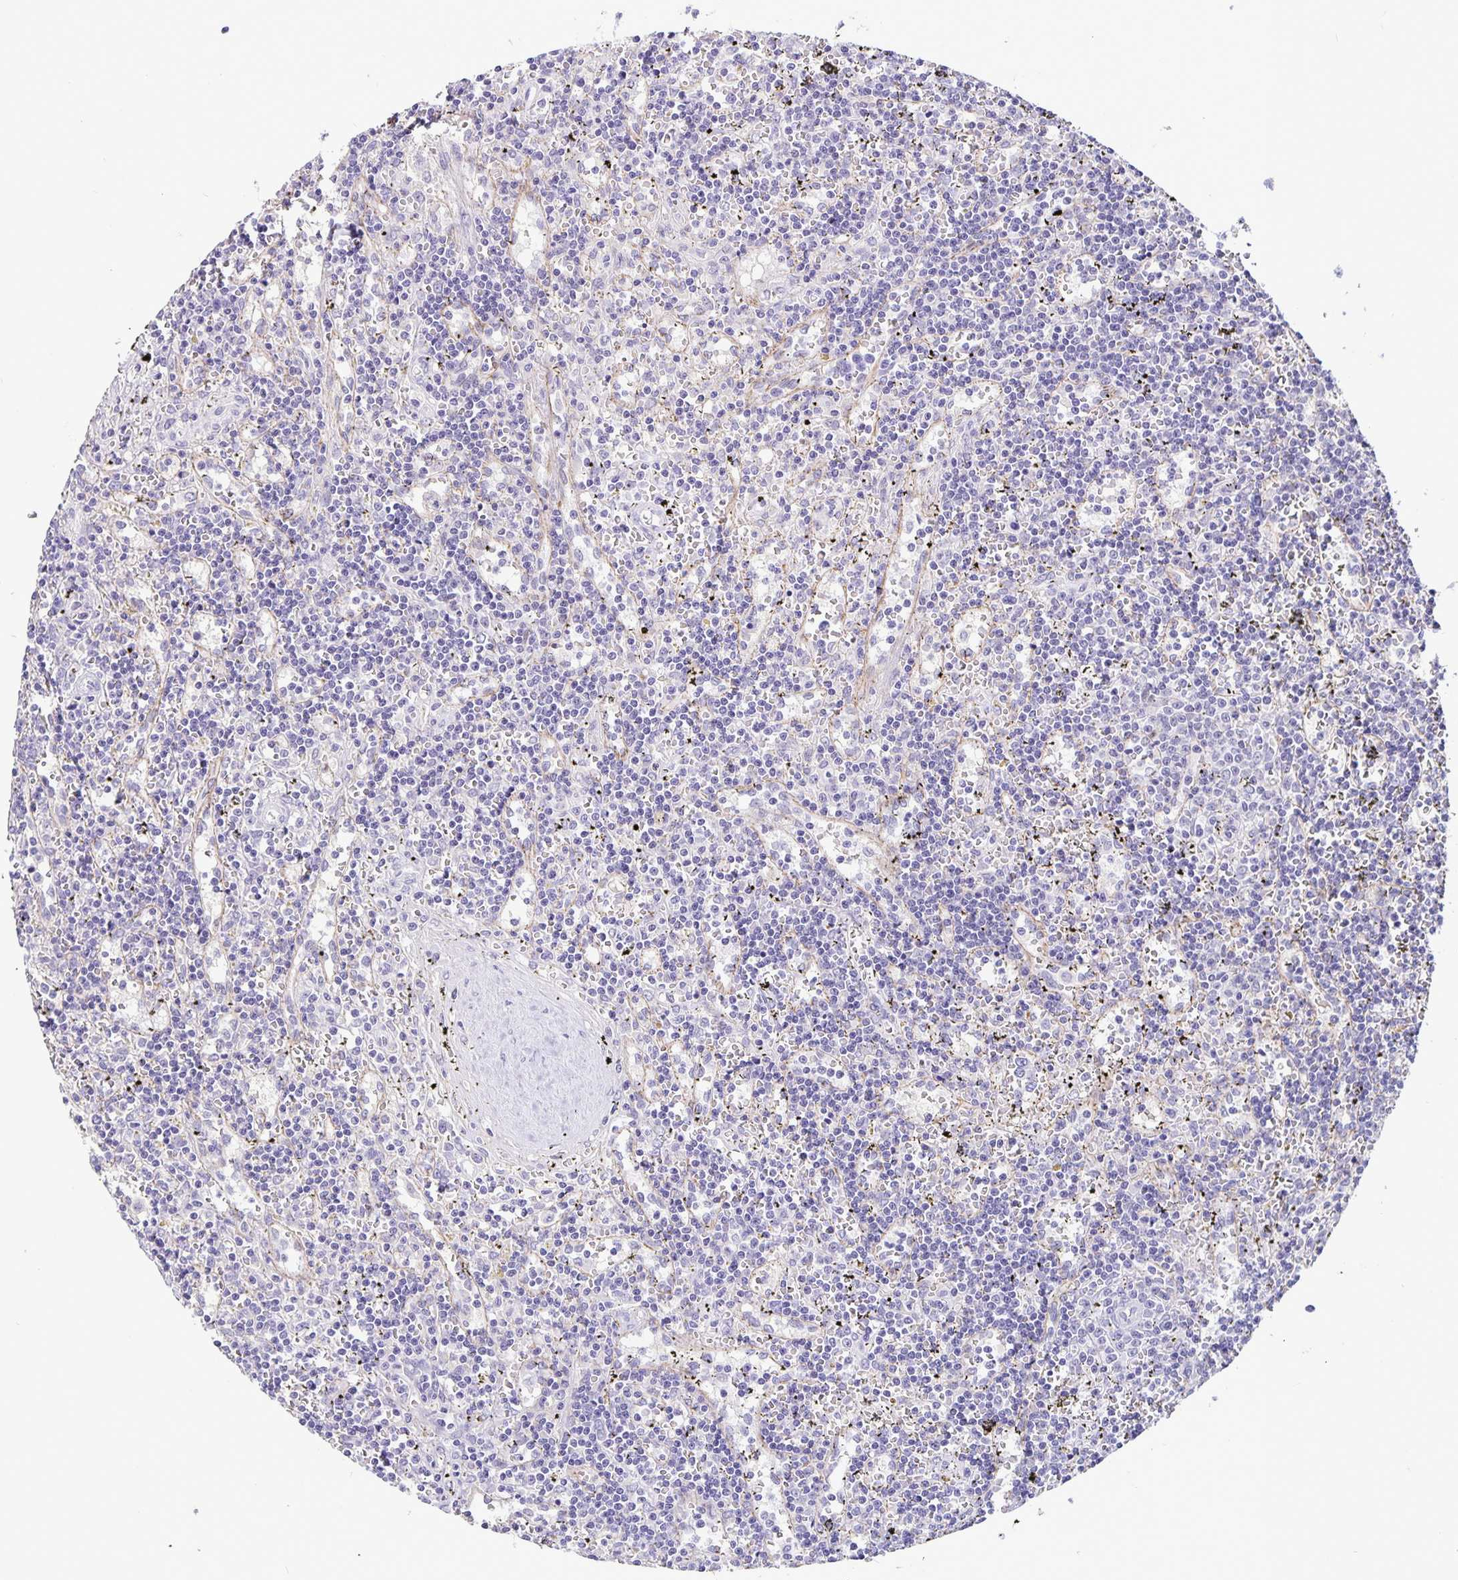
{"staining": {"intensity": "negative", "quantity": "none", "location": "none"}, "tissue": "lymphoma", "cell_type": "Tumor cells", "image_type": "cancer", "snomed": [{"axis": "morphology", "description": "Malignant lymphoma, non-Hodgkin's type, Low grade"}, {"axis": "topography", "description": "Spleen"}], "caption": "An immunohistochemistry (IHC) histopathology image of low-grade malignant lymphoma, non-Hodgkin's type is shown. There is no staining in tumor cells of low-grade malignant lymphoma, non-Hodgkin's type.", "gene": "FOSL2", "patient": {"sex": "male", "age": 60}}